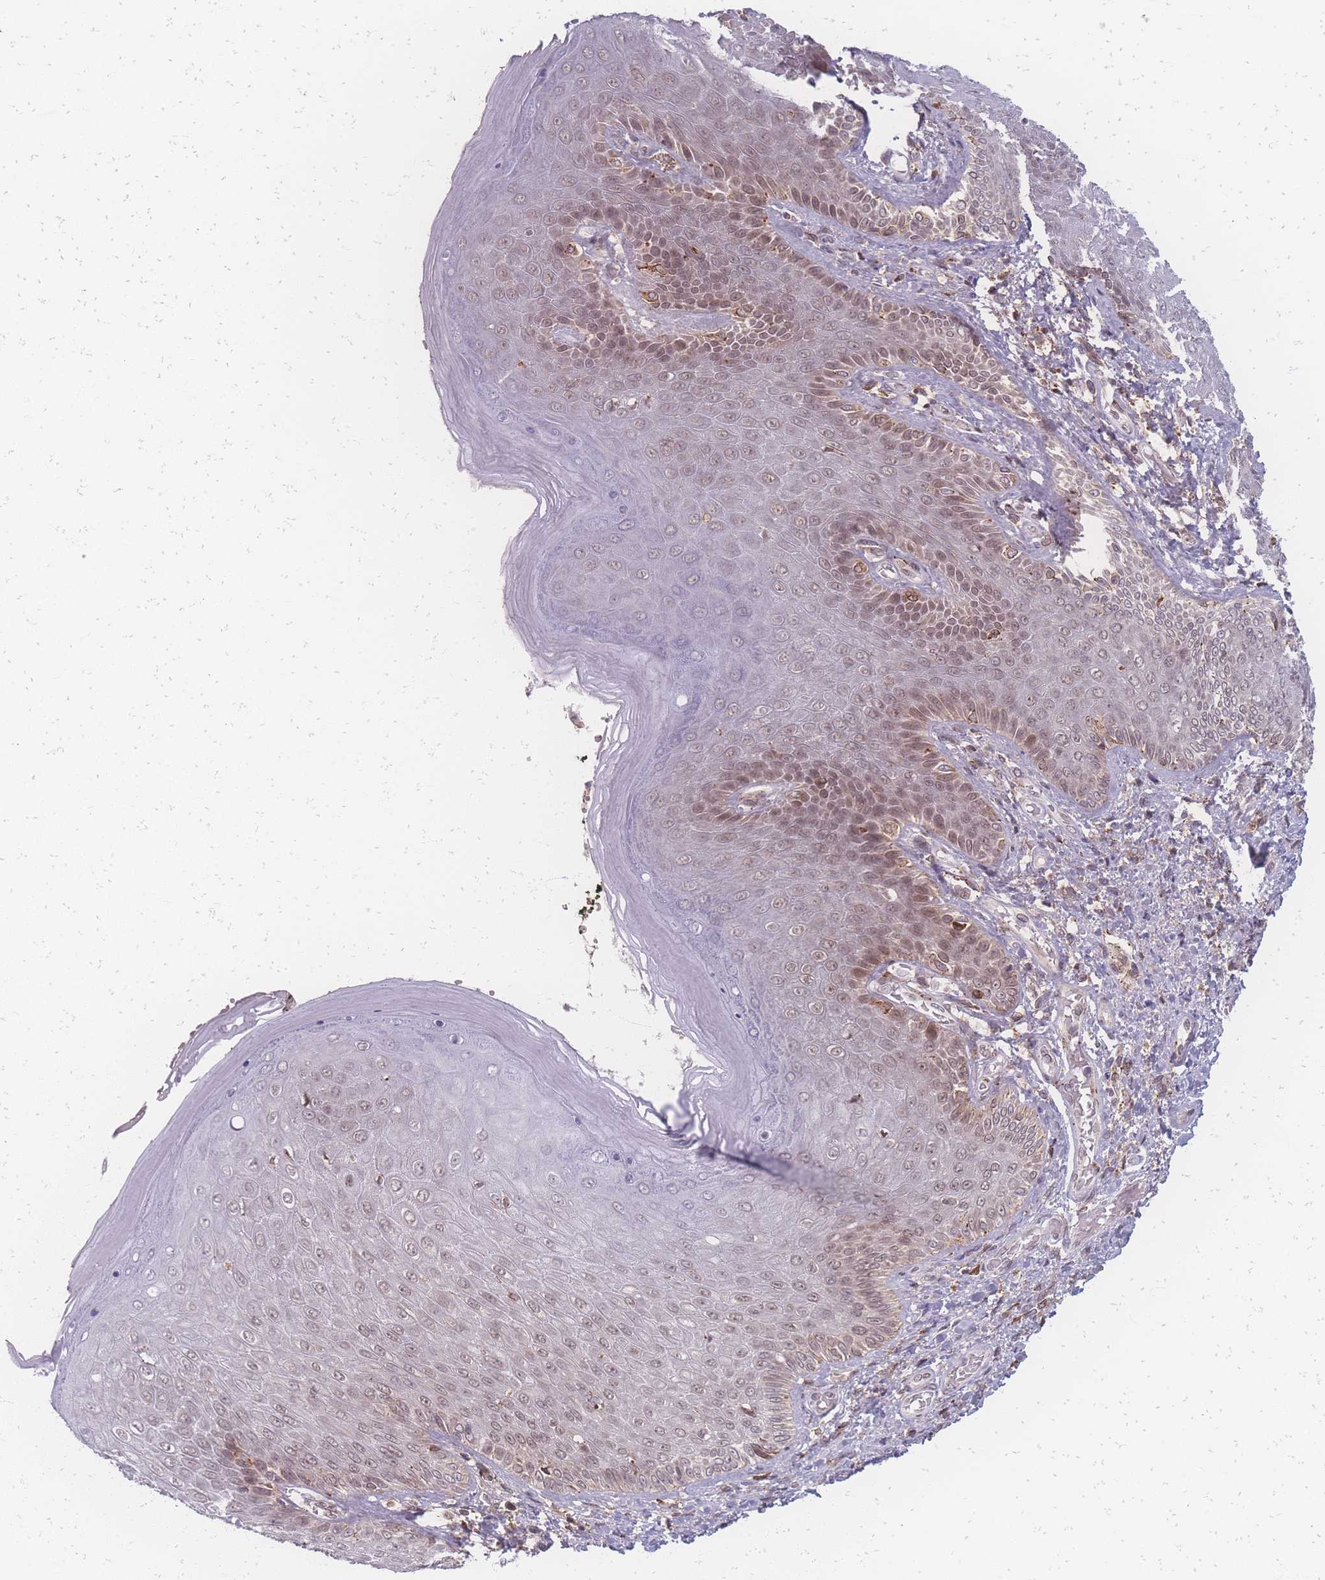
{"staining": {"intensity": "moderate", "quantity": "25%-75%", "location": "nuclear"}, "tissue": "skin", "cell_type": "Epidermal cells", "image_type": "normal", "snomed": [{"axis": "morphology", "description": "Normal tissue, NOS"}, {"axis": "topography", "description": "Anal"}], "caption": "Protein staining of unremarkable skin exhibits moderate nuclear expression in approximately 25%-75% of epidermal cells. The staining was performed using DAB (3,3'-diaminobenzidine), with brown indicating positive protein expression. Nuclei are stained blue with hematoxylin.", "gene": "ZC3H13", "patient": {"sex": "female", "age": 89}}